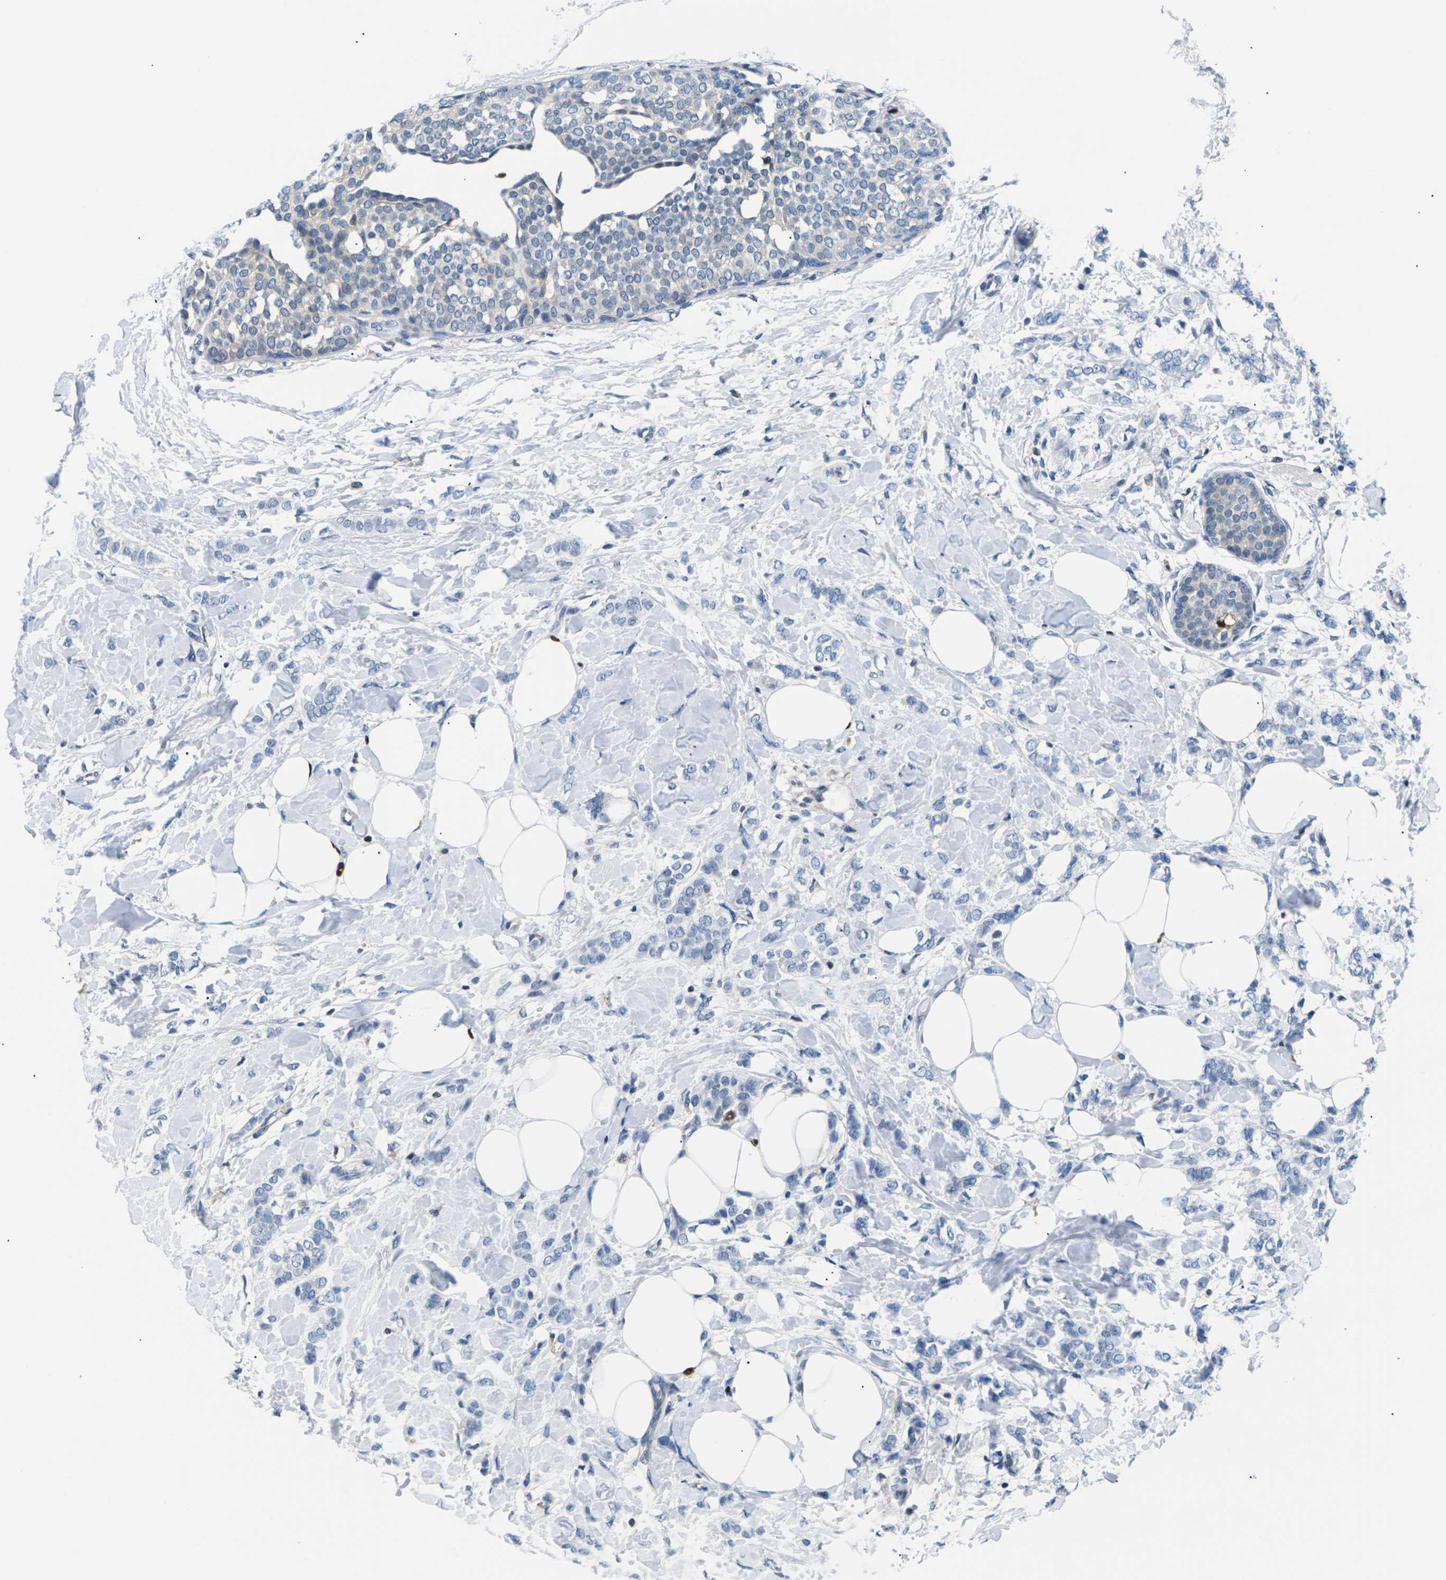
{"staining": {"intensity": "weak", "quantity": "<25%", "location": "cytoplasmic/membranous"}, "tissue": "breast cancer", "cell_type": "Tumor cells", "image_type": "cancer", "snomed": [{"axis": "morphology", "description": "Lobular carcinoma, in situ"}, {"axis": "morphology", "description": "Lobular carcinoma"}, {"axis": "topography", "description": "Breast"}], "caption": "Protein analysis of breast lobular carcinoma exhibits no significant positivity in tumor cells.", "gene": "RPS6KA3", "patient": {"sex": "female", "age": 41}}